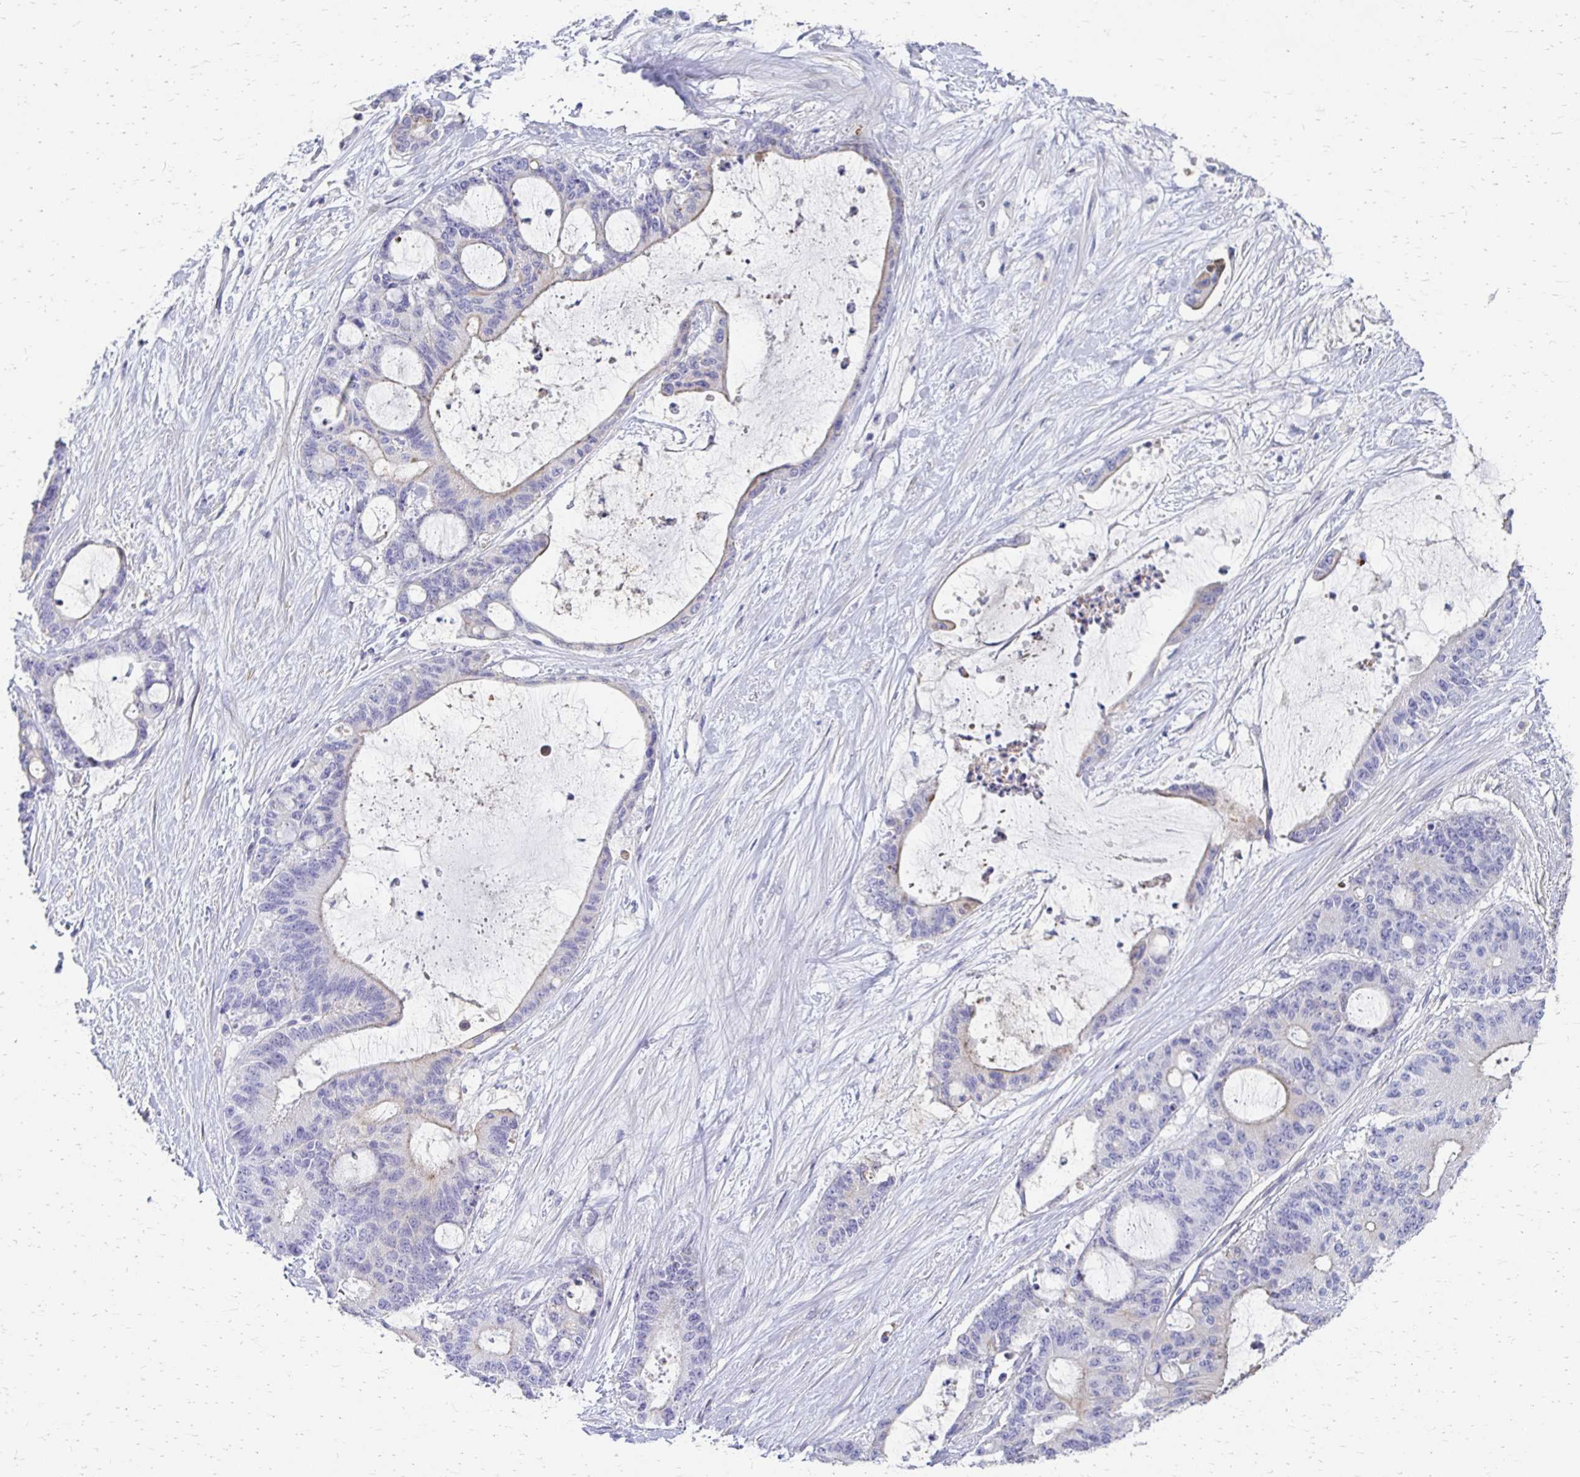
{"staining": {"intensity": "negative", "quantity": "none", "location": "none"}, "tissue": "liver cancer", "cell_type": "Tumor cells", "image_type": "cancer", "snomed": [{"axis": "morphology", "description": "Normal tissue, NOS"}, {"axis": "morphology", "description": "Cholangiocarcinoma"}, {"axis": "topography", "description": "Liver"}, {"axis": "topography", "description": "Peripheral nerve tissue"}], "caption": "Tumor cells are negative for brown protein staining in cholangiocarcinoma (liver).", "gene": "AKAP6", "patient": {"sex": "female", "age": 73}}